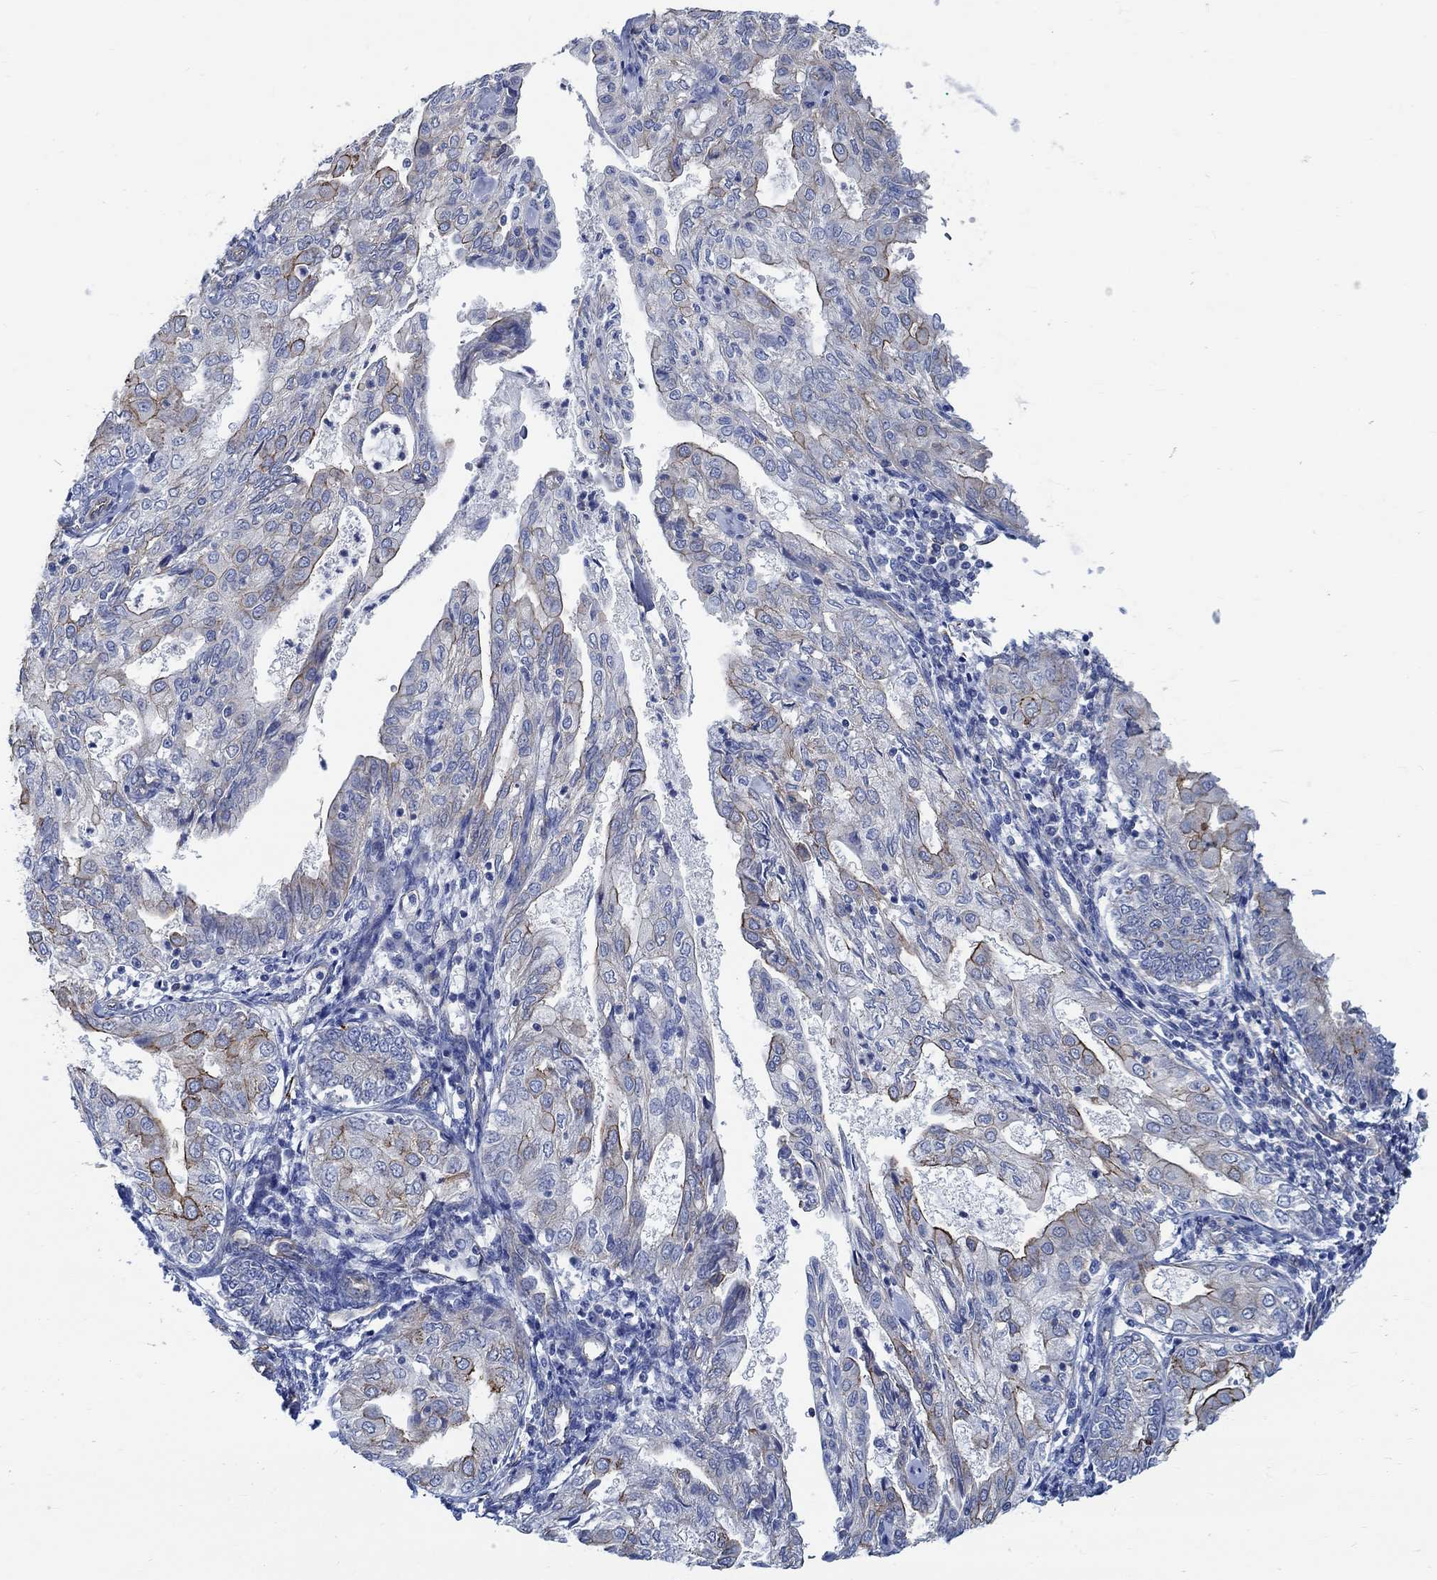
{"staining": {"intensity": "strong", "quantity": "<25%", "location": "cytoplasmic/membranous"}, "tissue": "endometrial cancer", "cell_type": "Tumor cells", "image_type": "cancer", "snomed": [{"axis": "morphology", "description": "Adenocarcinoma, NOS"}, {"axis": "topography", "description": "Endometrium"}], "caption": "Endometrial adenocarcinoma stained with DAB (3,3'-diaminobenzidine) immunohistochemistry (IHC) demonstrates medium levels of strong cytoplasmic/membranous expression in about <25% of tumor cells.", "gene": "TMEM198", "patient": {"sex": "female", "age": 68}}